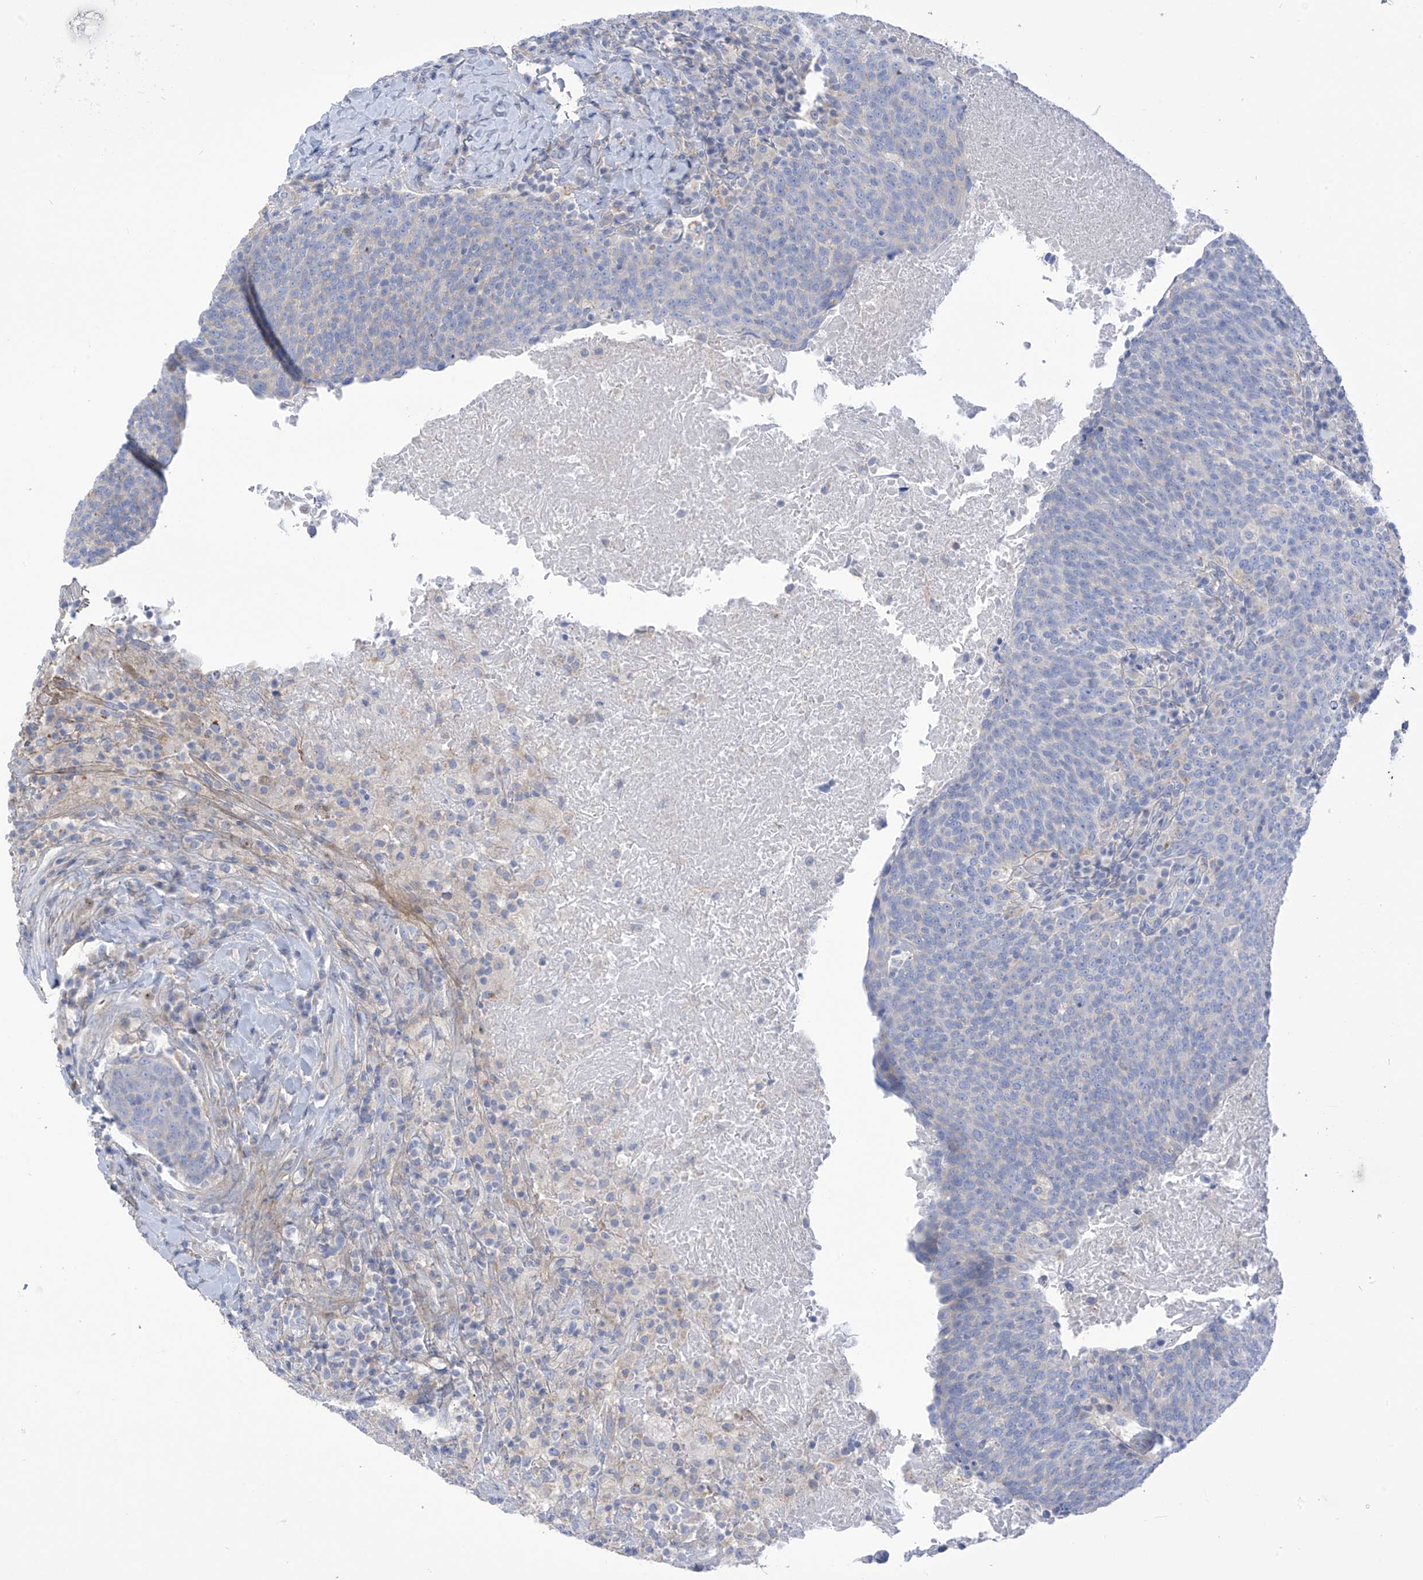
{"staining": {"intensity": "negative", "quantity": "none", "location": "none"}, "tissue": "head and neck cancer", "cell_type": "Tumor cells", "image_type": "cancer", "snomed": [{"axis": "morphology", "description": "Squamous cell carcinoma, NOS"}, {"axis": "morphology", "description": "Squamous cell carcinoma, metastatic, NOS"}, {"axis": "topography", "description": "Lymph node"}, {"axis": "topography", "description": "Head-Neck"}], "caption": "Tumor cells show no significant protein expression in head and neck cancer (squamous cell carcinoma).", "gene": "FABP2", "patient": {"sex": "male", "age": 62}}